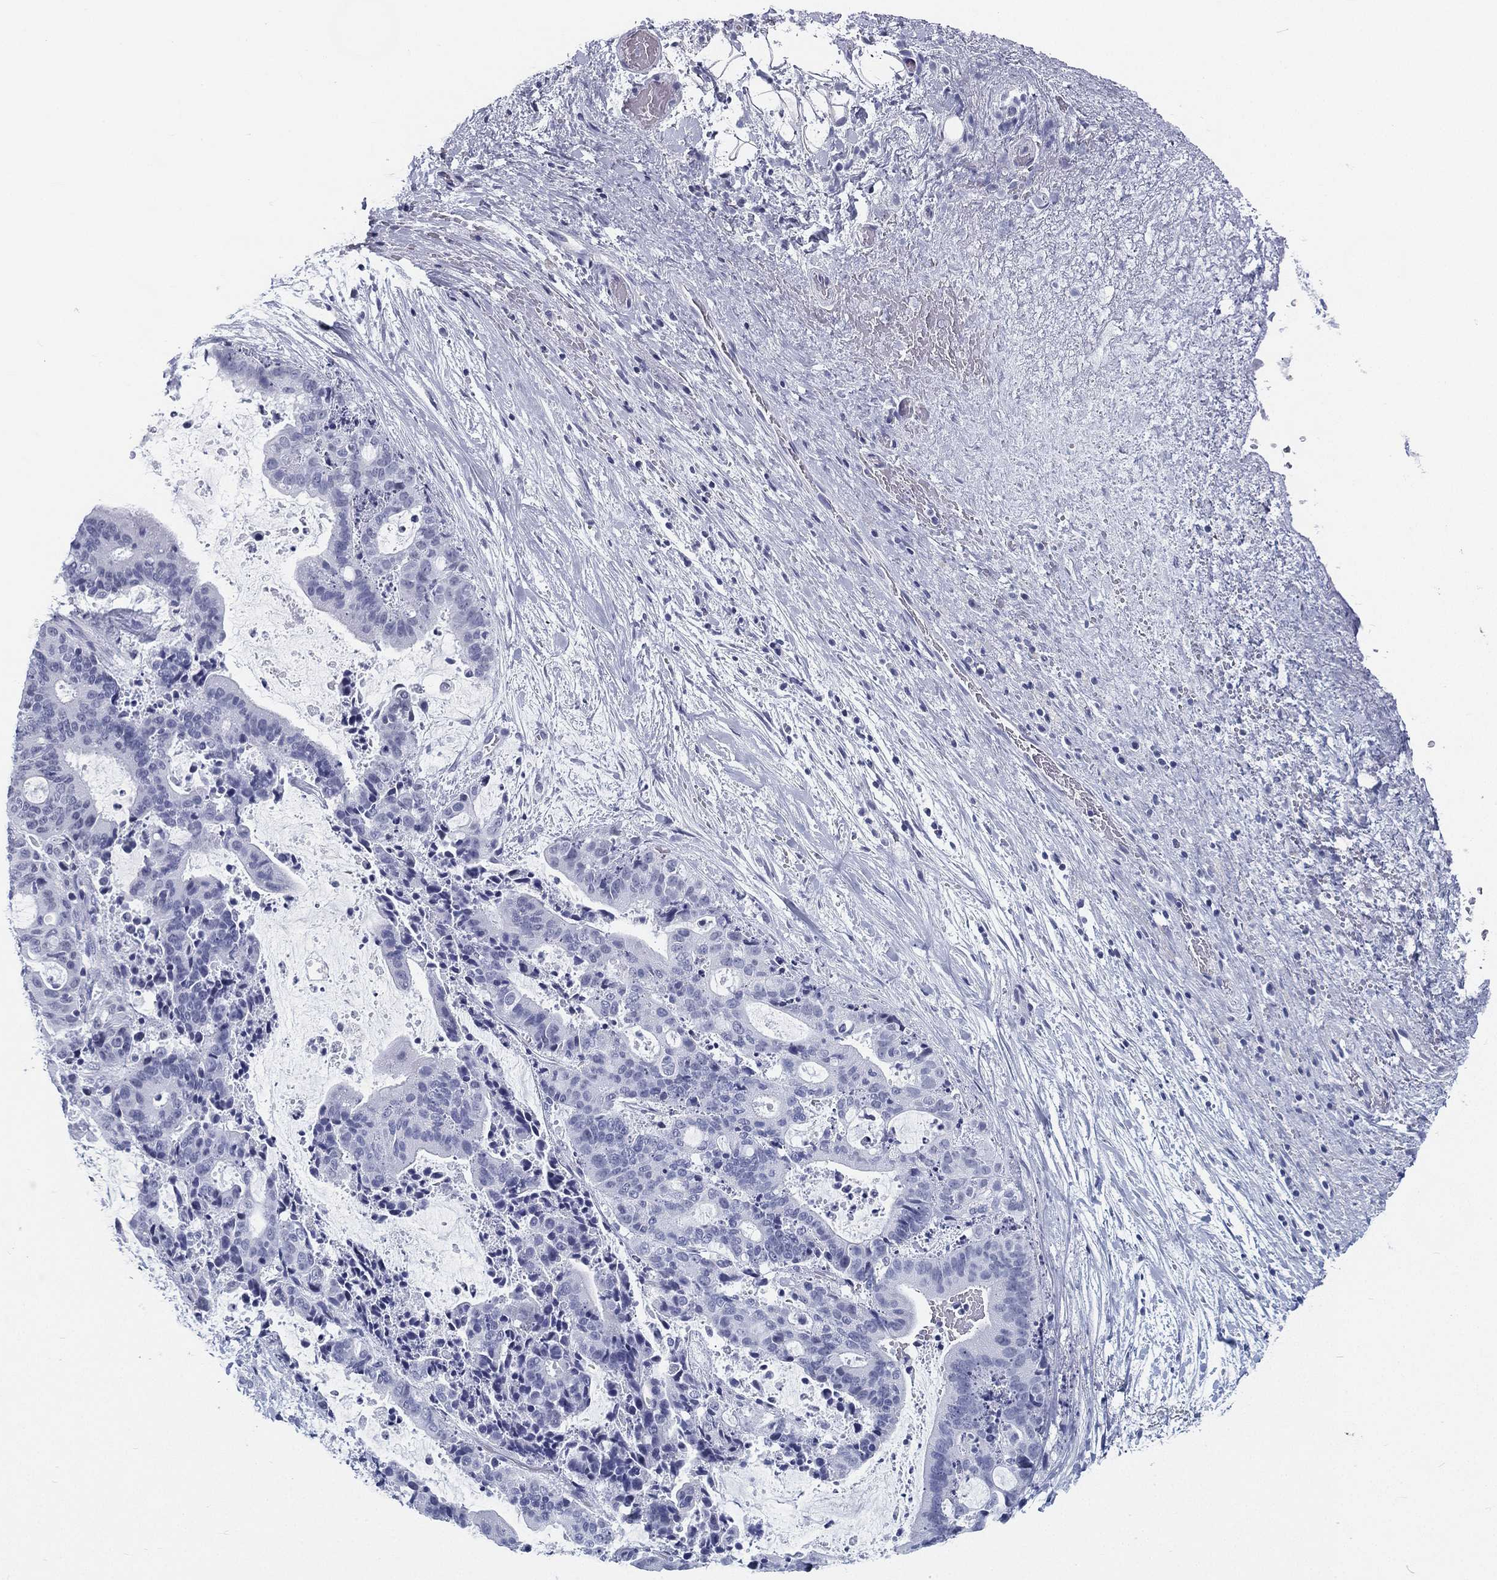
{"staining": {"intensity": "negative", "quantity": "none", "location": "none"}, "tissue": "liver cancer", "cell_type": "Tumor cells", "image_type": "cancer", "snomed": [{"axis": "morphology", "description": "Cholangiocarcinoma"}, {"axis": "topography", "description": "Liver"}], "caption": "Human liver cancer stained for a protein using immunohistochemistry (IHC) reveals no expression in tumor cells.", "gene": "ATP1B2", "patient": {"sex": "female", "age": 73}}